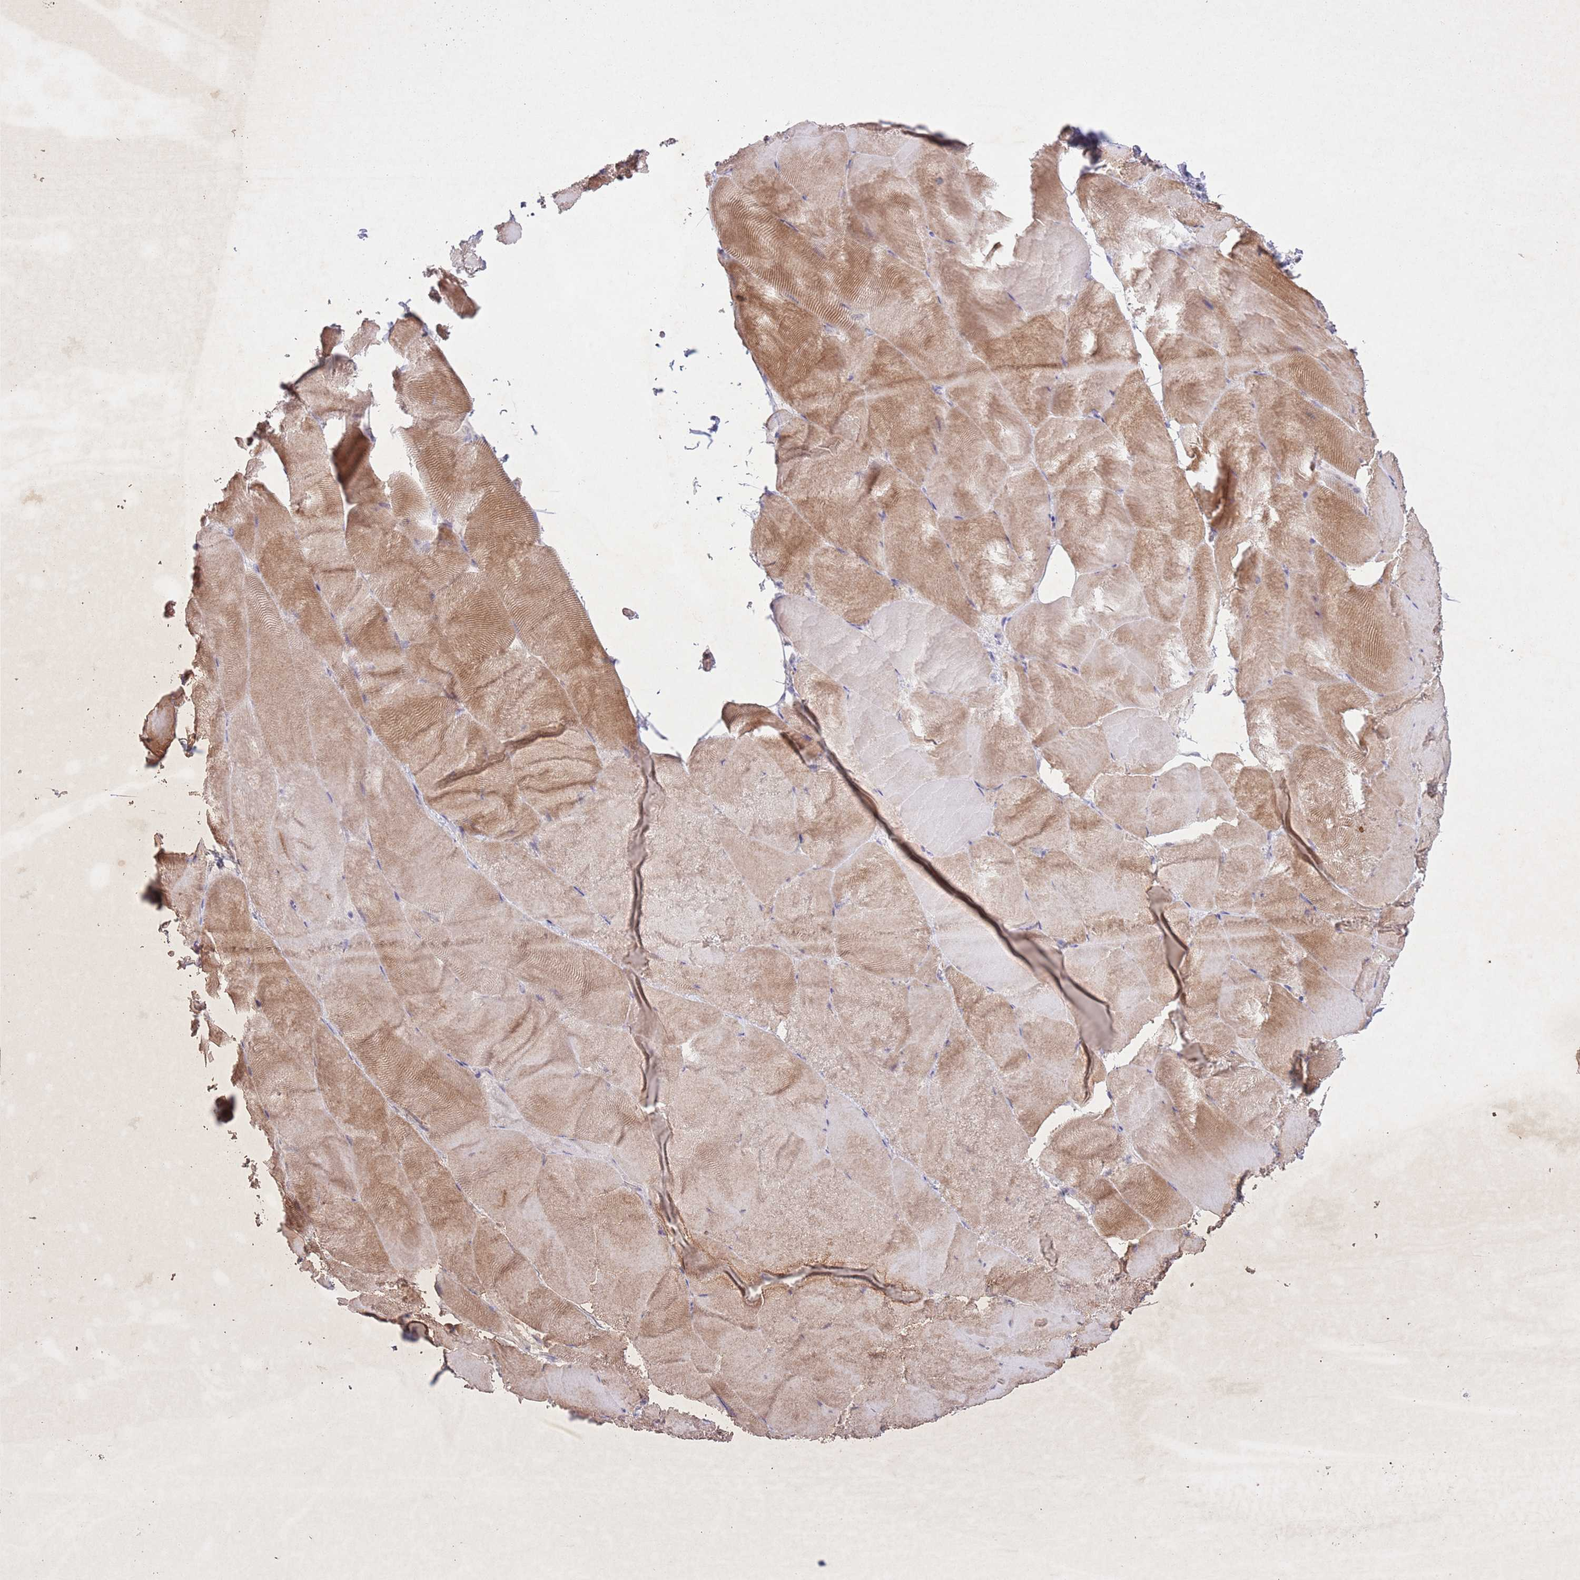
{"staining": {"intensity": "moderate", "quantity": "25%-75%", "location": "cytoplasmic/membranous"}, "tissue": "skeletal muscle", "cell_type": "Myocytes", "image_type": "normal", "snomed": [{"axis": "morphology", "description": "Normal tissue, NOS"}, {"axis": "topography", "description": "Skeletal muscle"}], "caption": "Protein analysis of benign skeletal muscle displays moderate cytoplasmic/membranous staining in about 25%-75% of myocytes.", "gene": "CCNI", "patient": {"sex": "female", "age": 64}}